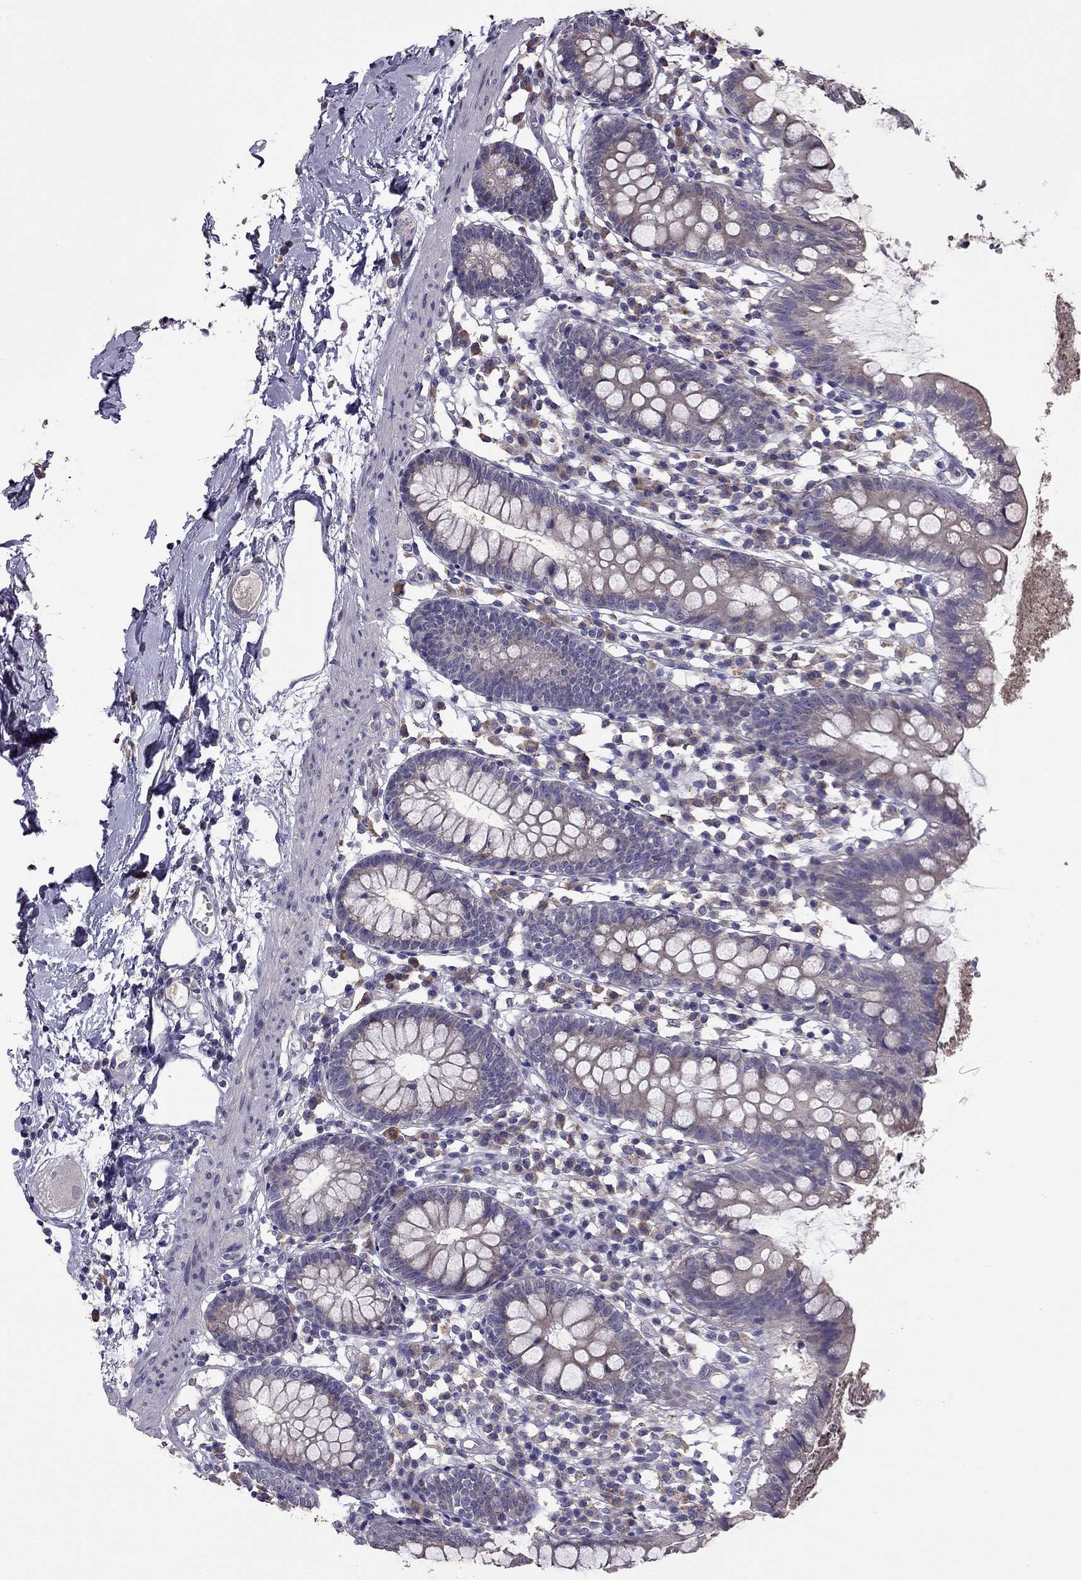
{"staining": {"intensity": "moderate", "quantity": "25%-75%", "location": "cytoplasmic/membranous"}, "tissue": "small intestine", "cell_type": "Glandular cells", "image_type": "normal", "snomed": [{"axis": "morphology", "description": "Normal tissue, NOS"}, {"axis": "topography", "description": "Small intestine"}], "caption": "Brown immunohistochemical staining in normal small intestine displays moderate cytoplasmic/membranous staining in about 25%-75% of glandular cells.", "gene": "CDH9", "patient": {"sex": "female", "age": 90}}